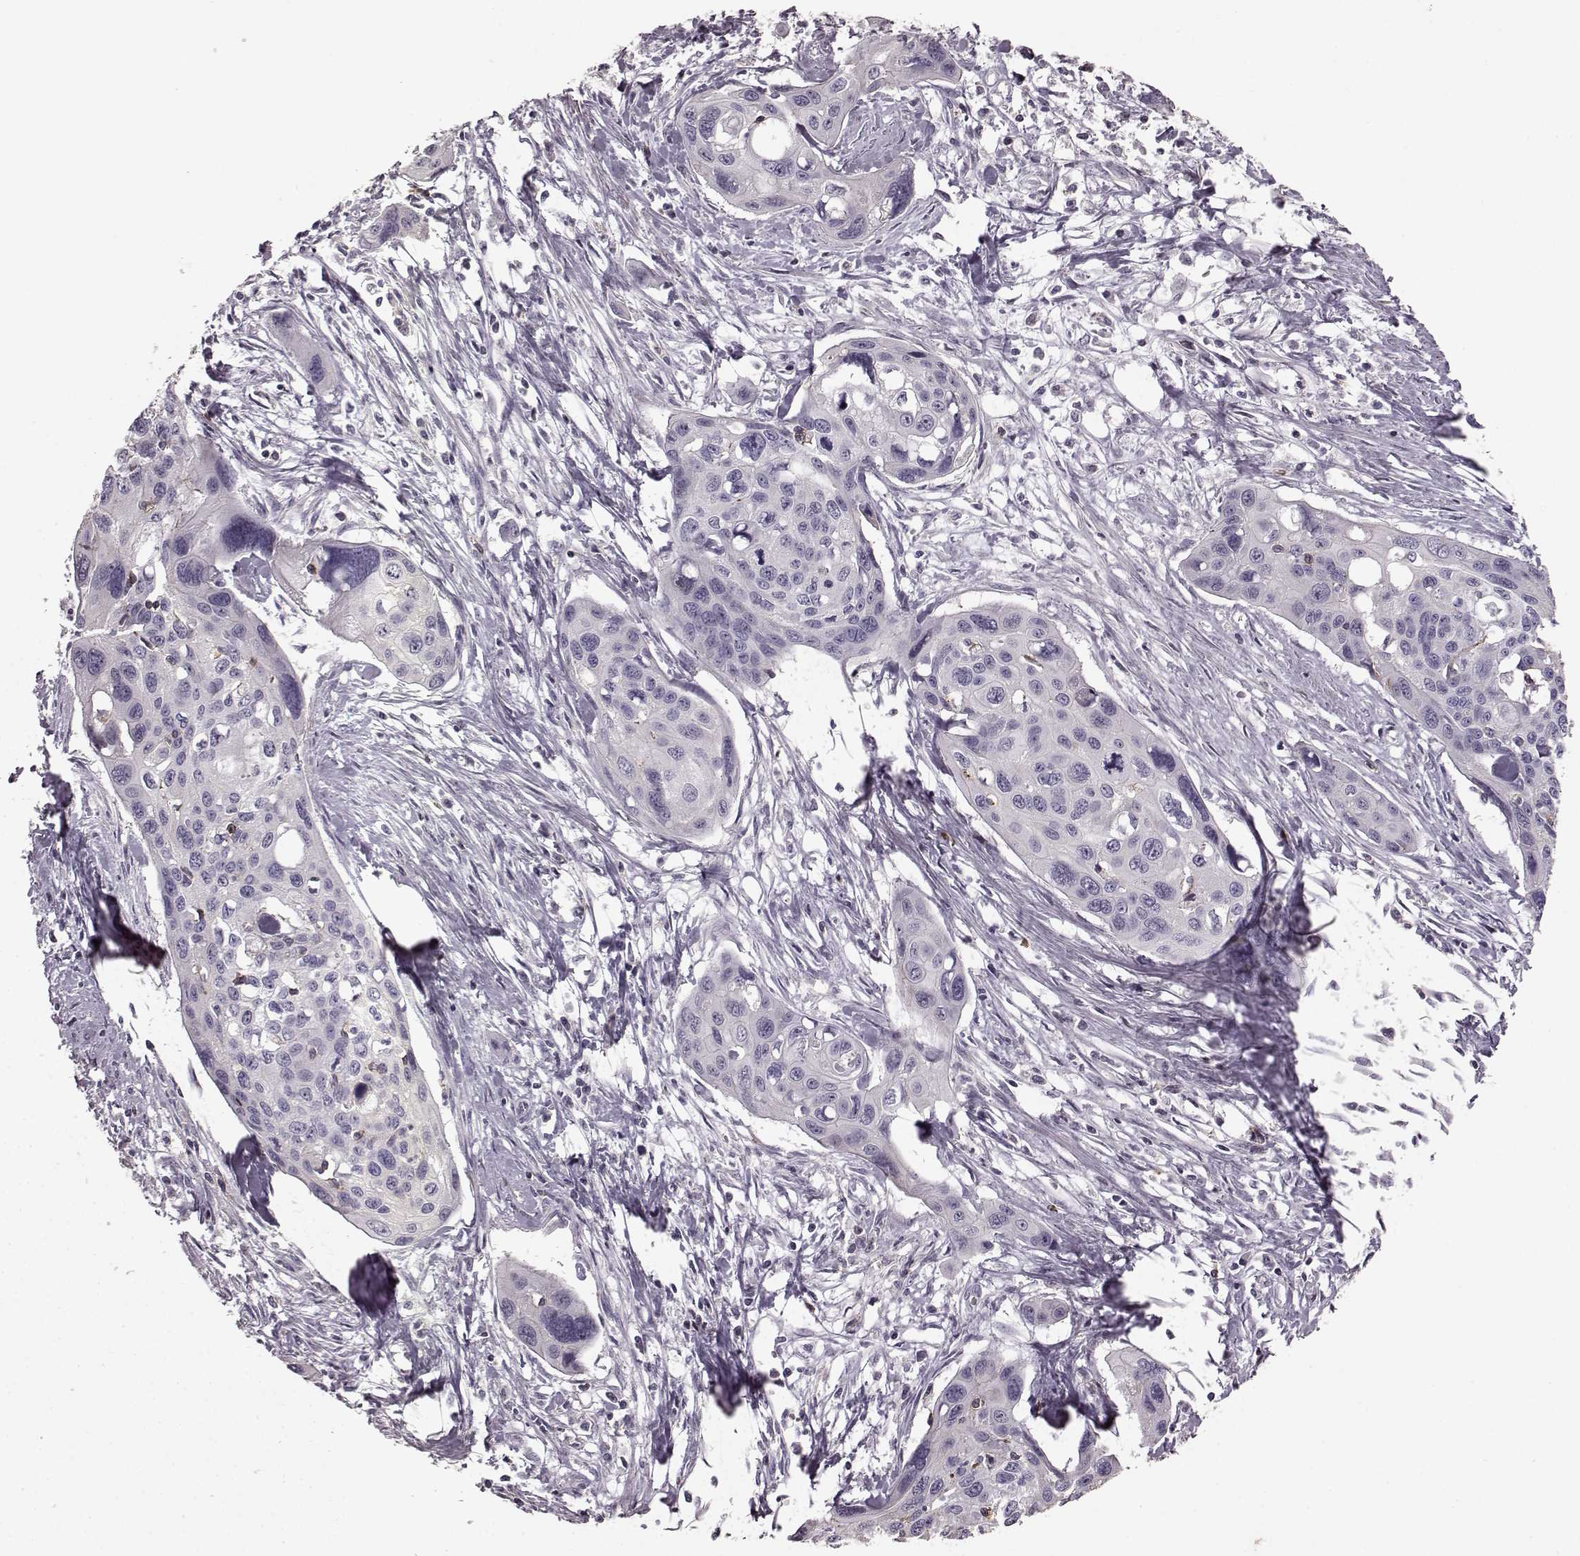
{"staining": {"intensity": "negative", "quantity": "none", "location": "none"}, "tissue": "cervical cancer", "cell_type": "Tumor cells", "image_type": "cancer", "snomed": [{"axis": "morphology", "description": "Squamous cell carcinoma, NOS"}, {"axis": "topography", "description": "Cervix"}], "caption": "This is a photomicrograph of IHC staining of cervical cancer (squamous cell carcinoma), which shows no positivity in tumor cells.", "gene": "PDCD1", "patient": {"sex": "female", "age": 31}}